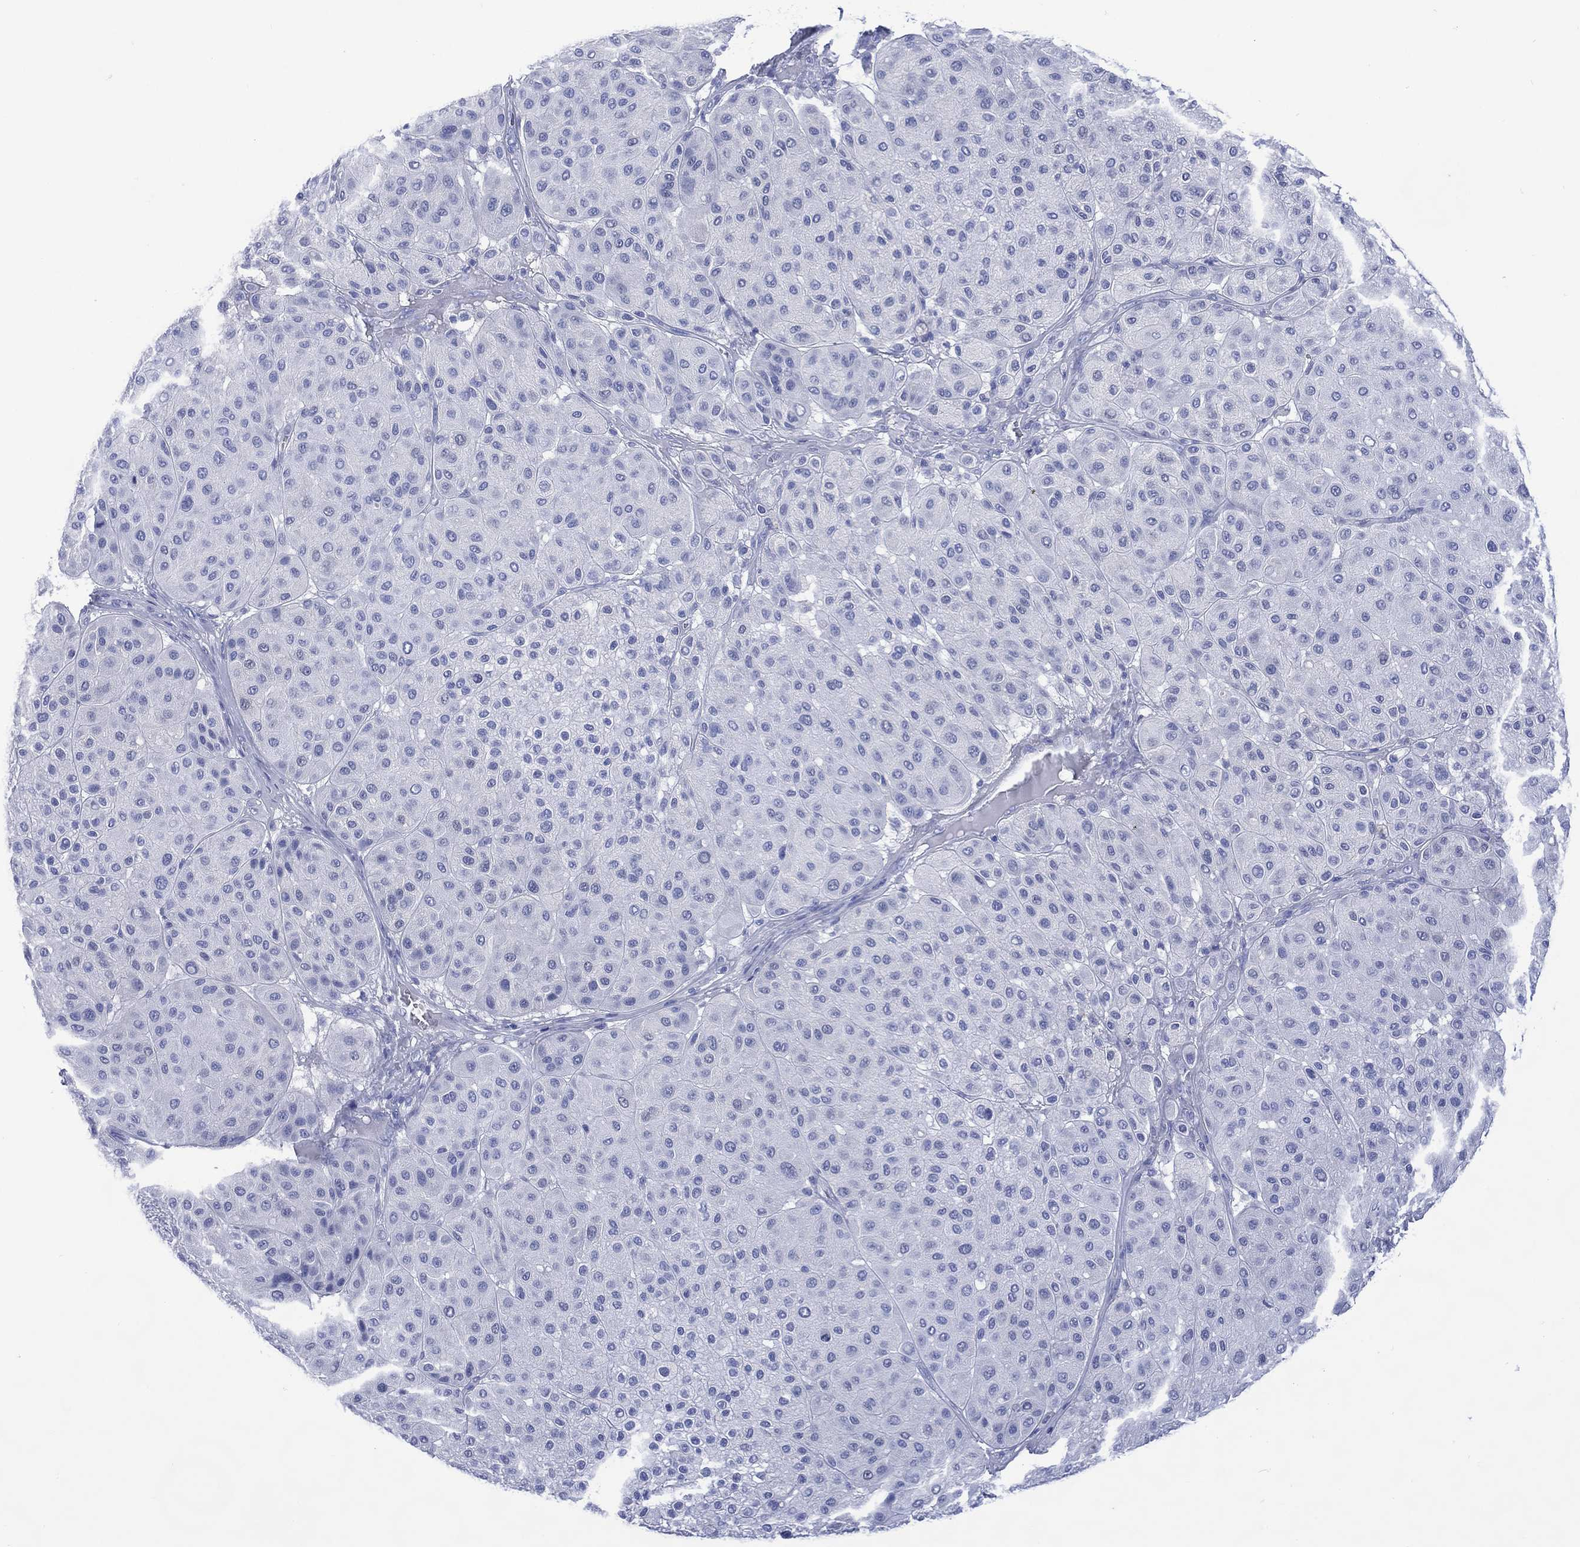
{"staining": {"intensity": "negative", "quantity": "none", "location": "none"}, "tissue": "melanoma", "cell_type": "Tumor cells", "image_type": "cancer", "snomed": [{"axis": "morphology", "description": "Malignant melanoma, Metastatic site"}, {"axis": "topography", "description": "Smooth muscle"}], "caption": "IHC image of neoplastic tissue: human melanoma stained with DAB reveals no significant protein staining in tumor cells.", "gene": "SHCBP1L", "patient": {"sex": "male", "age": 41}}